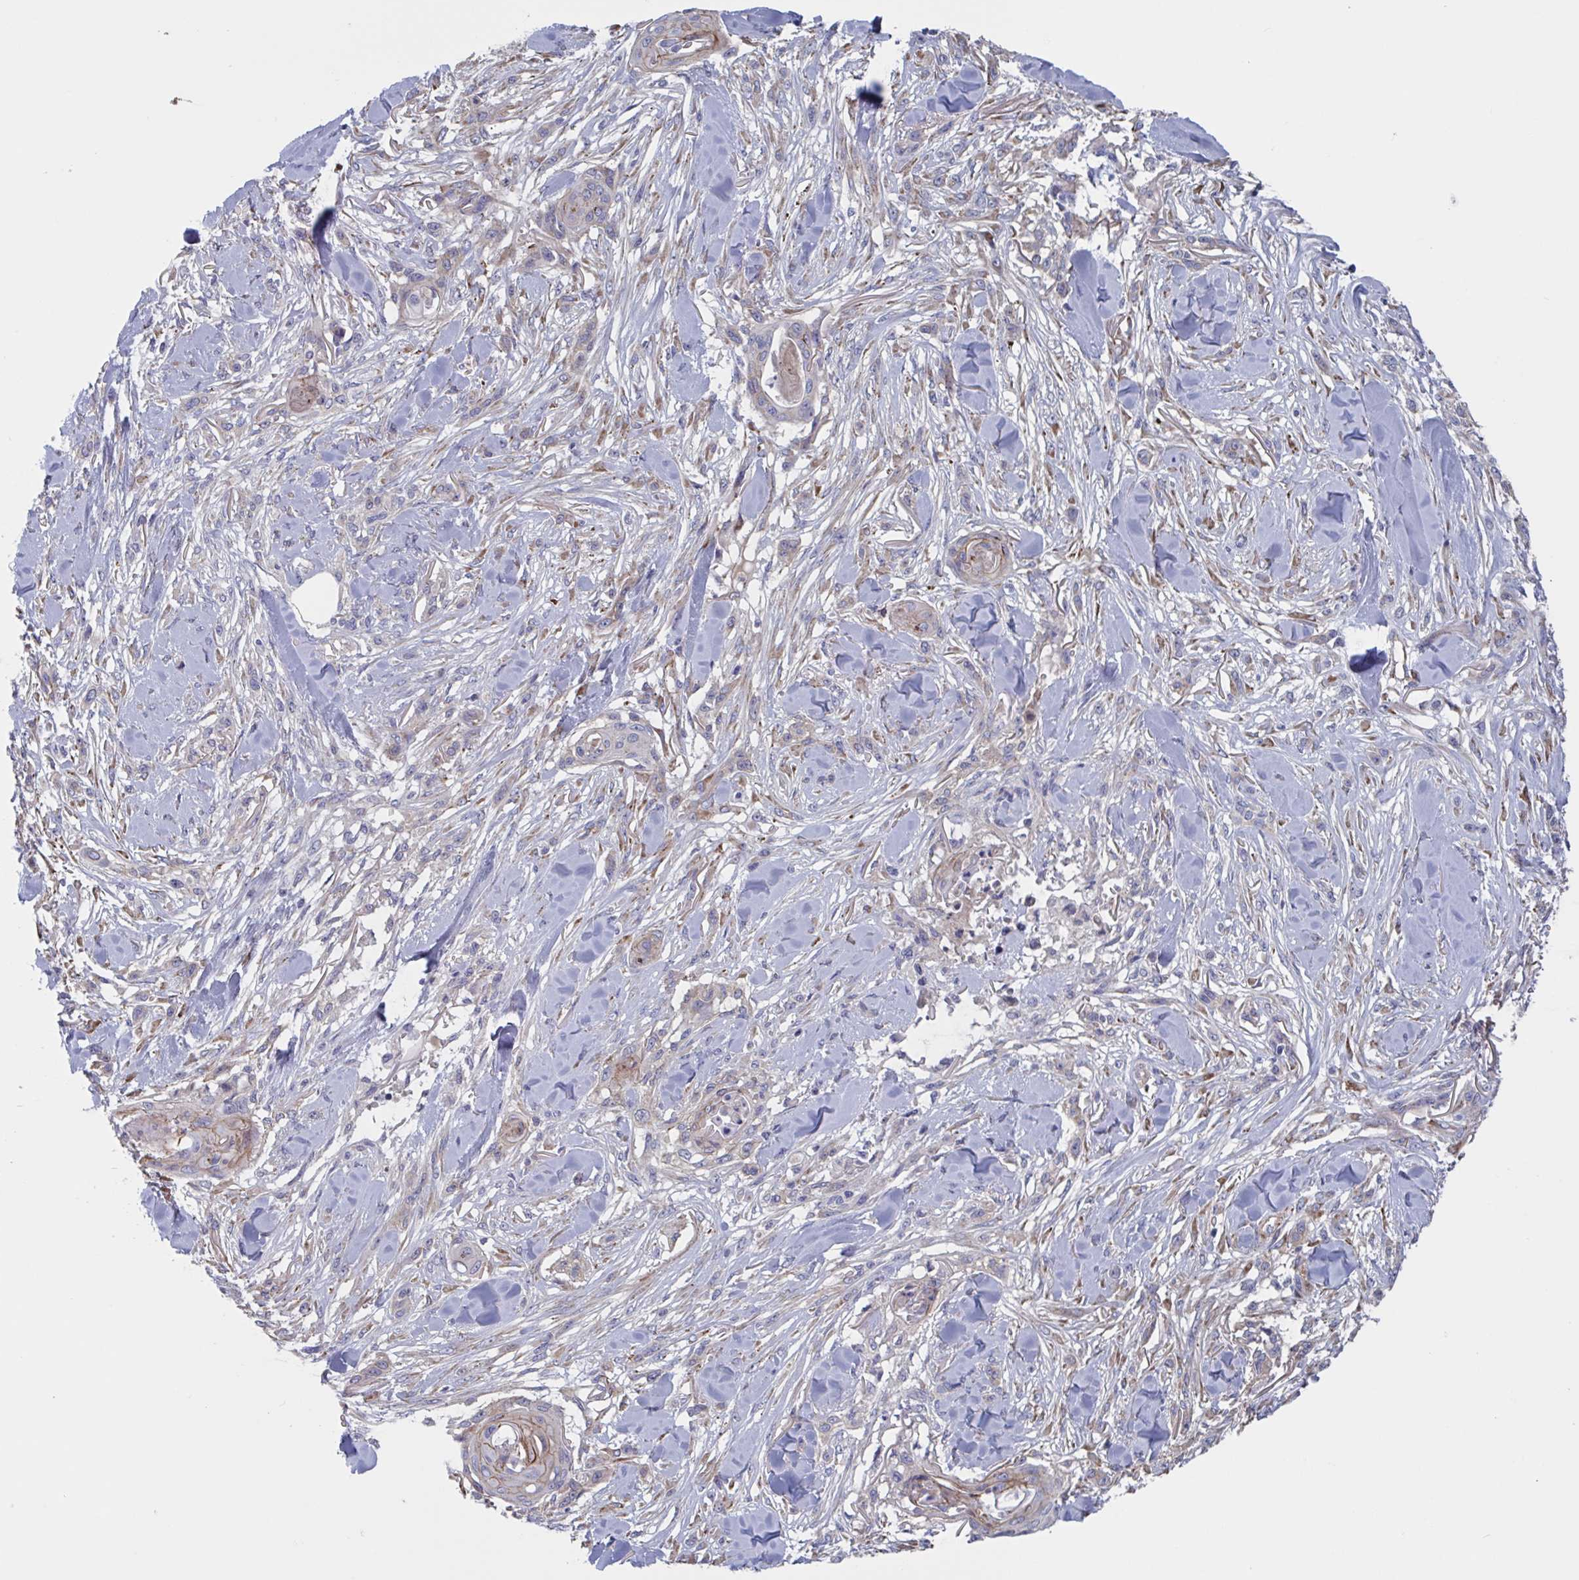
{"staining": {"intensity": "moderate", "quantity": "<25%", "location": "cytoplasmic/membranous"}, "tissue": "skin cancer", "cell_type": "Tumor cells", "image_type": "cancer", "snomed": [{"axis": "morphology", "description": "Squamous cell carcinoma, NOS"}, {"axis": "topography", "description": "Skin"}], "caption": "Brown immunohistochemical staining in human skin squamous cell carcinoma shows moderate cytoplasmic/membranous positivity in about <25% of tumor cells. The protein is shown in brown color, while the nuclei are stained blue.", "gene": "ST14", "patient": {"sex": "female", "age": 59}}